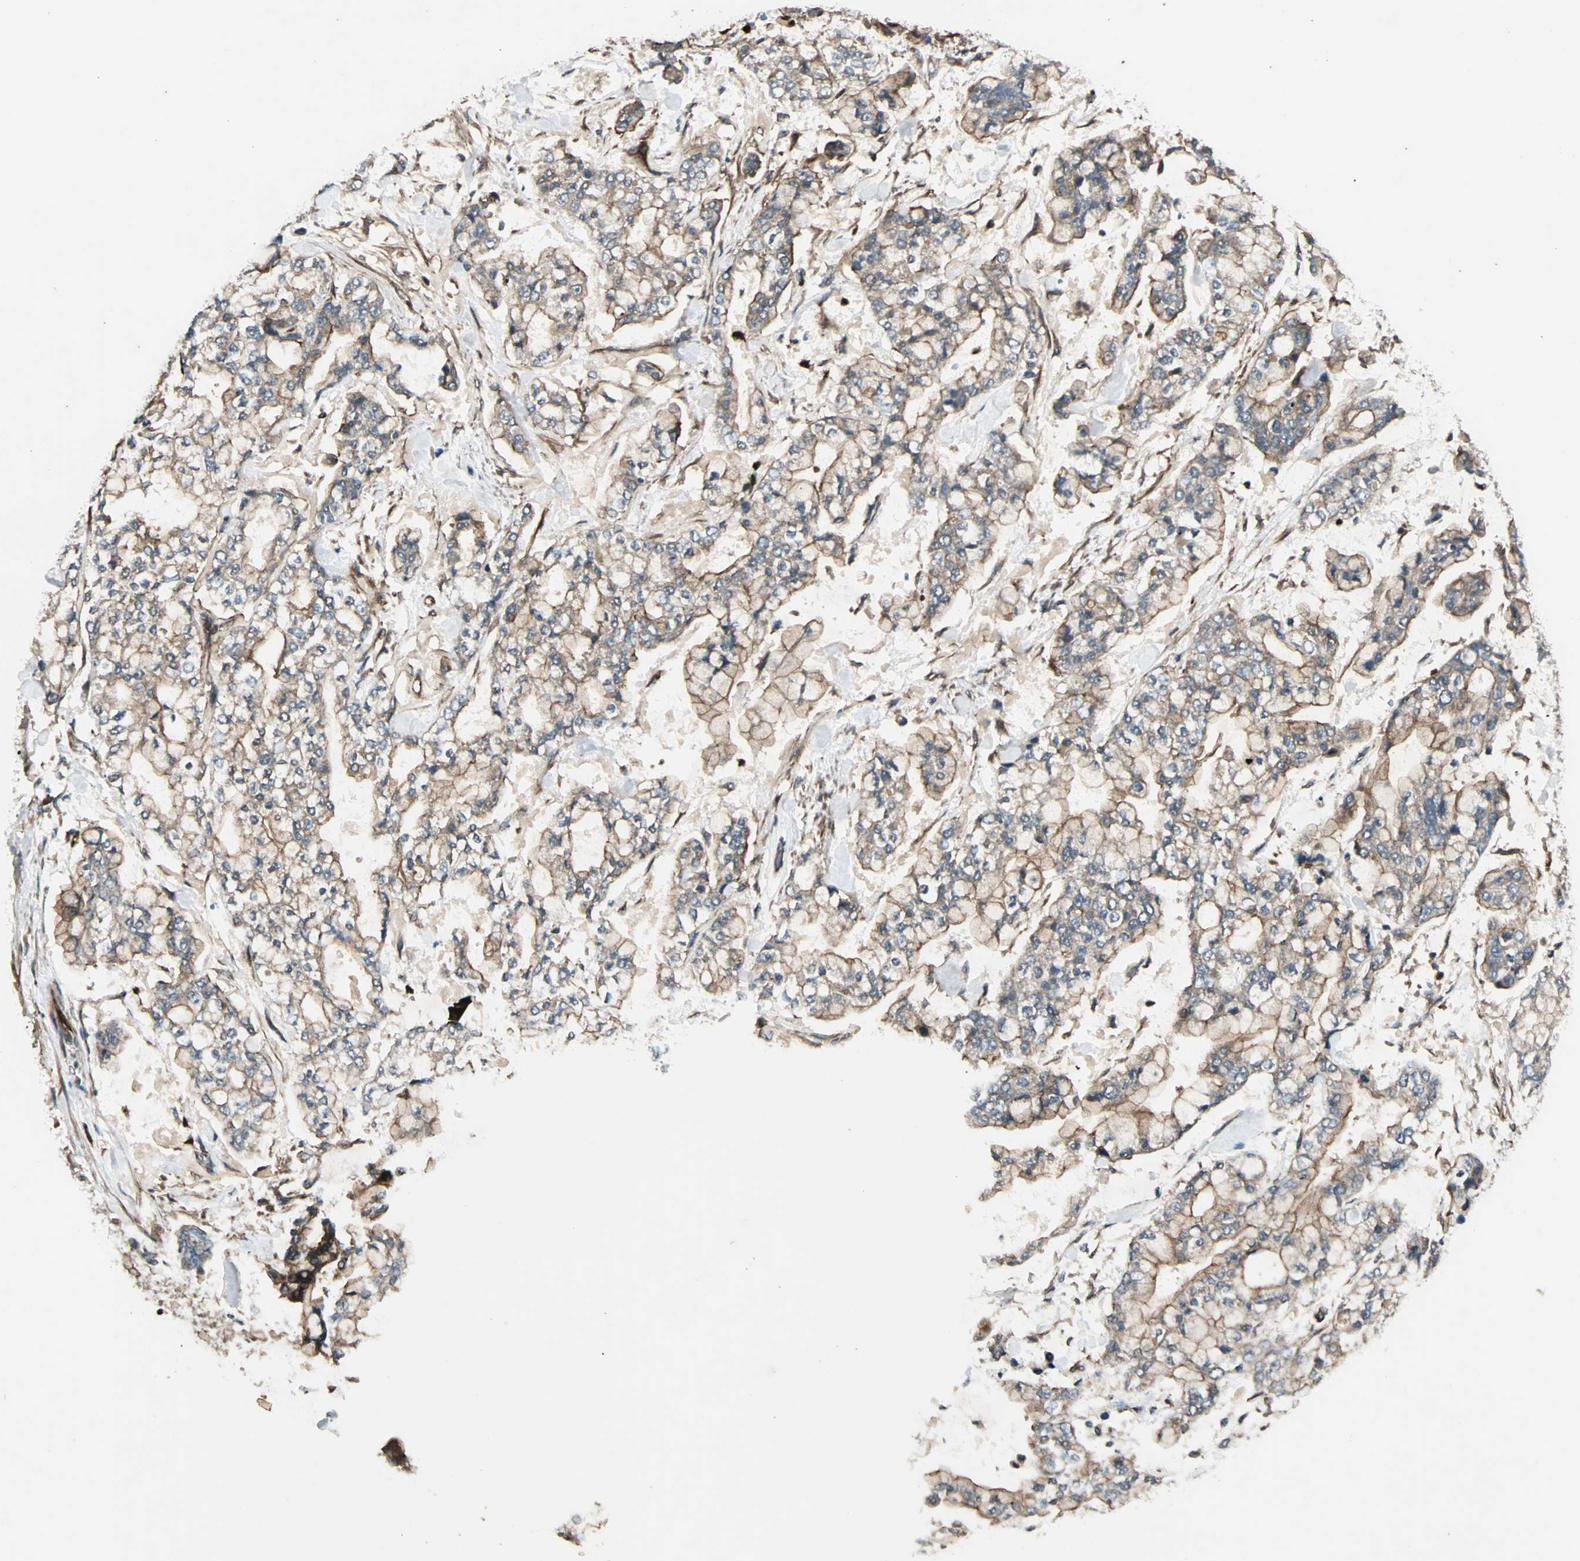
{"staining": {"intensity": "moderate", "quantity": ">75%", "location": "cytoplasmic/membranous"}, "tissue": "stomach cancer", "cell_type": "Tumor cells", "image_type": "cancer", "snomed": [{"axis": "morphology", "description": "Normal tissue, NOS"}, {"axis": "morphology", "description": "Adenocarcinoma, NOS"}, {"axis": "topography", "description": "Stomach, upper"}, {"axis": "topography", "description": "Stomach"}], "caption": "IHC image of neoplastic tissue: stomach cancer stained using IHC exhibits medium levels of moderate protein expression localized specifically in the cytoplasmic/membranous of tumor cells, appearing as a cytoplasmic/membranous brown color.", "gene": "GCK", "patient": {"sex": "male", "age": 76}}